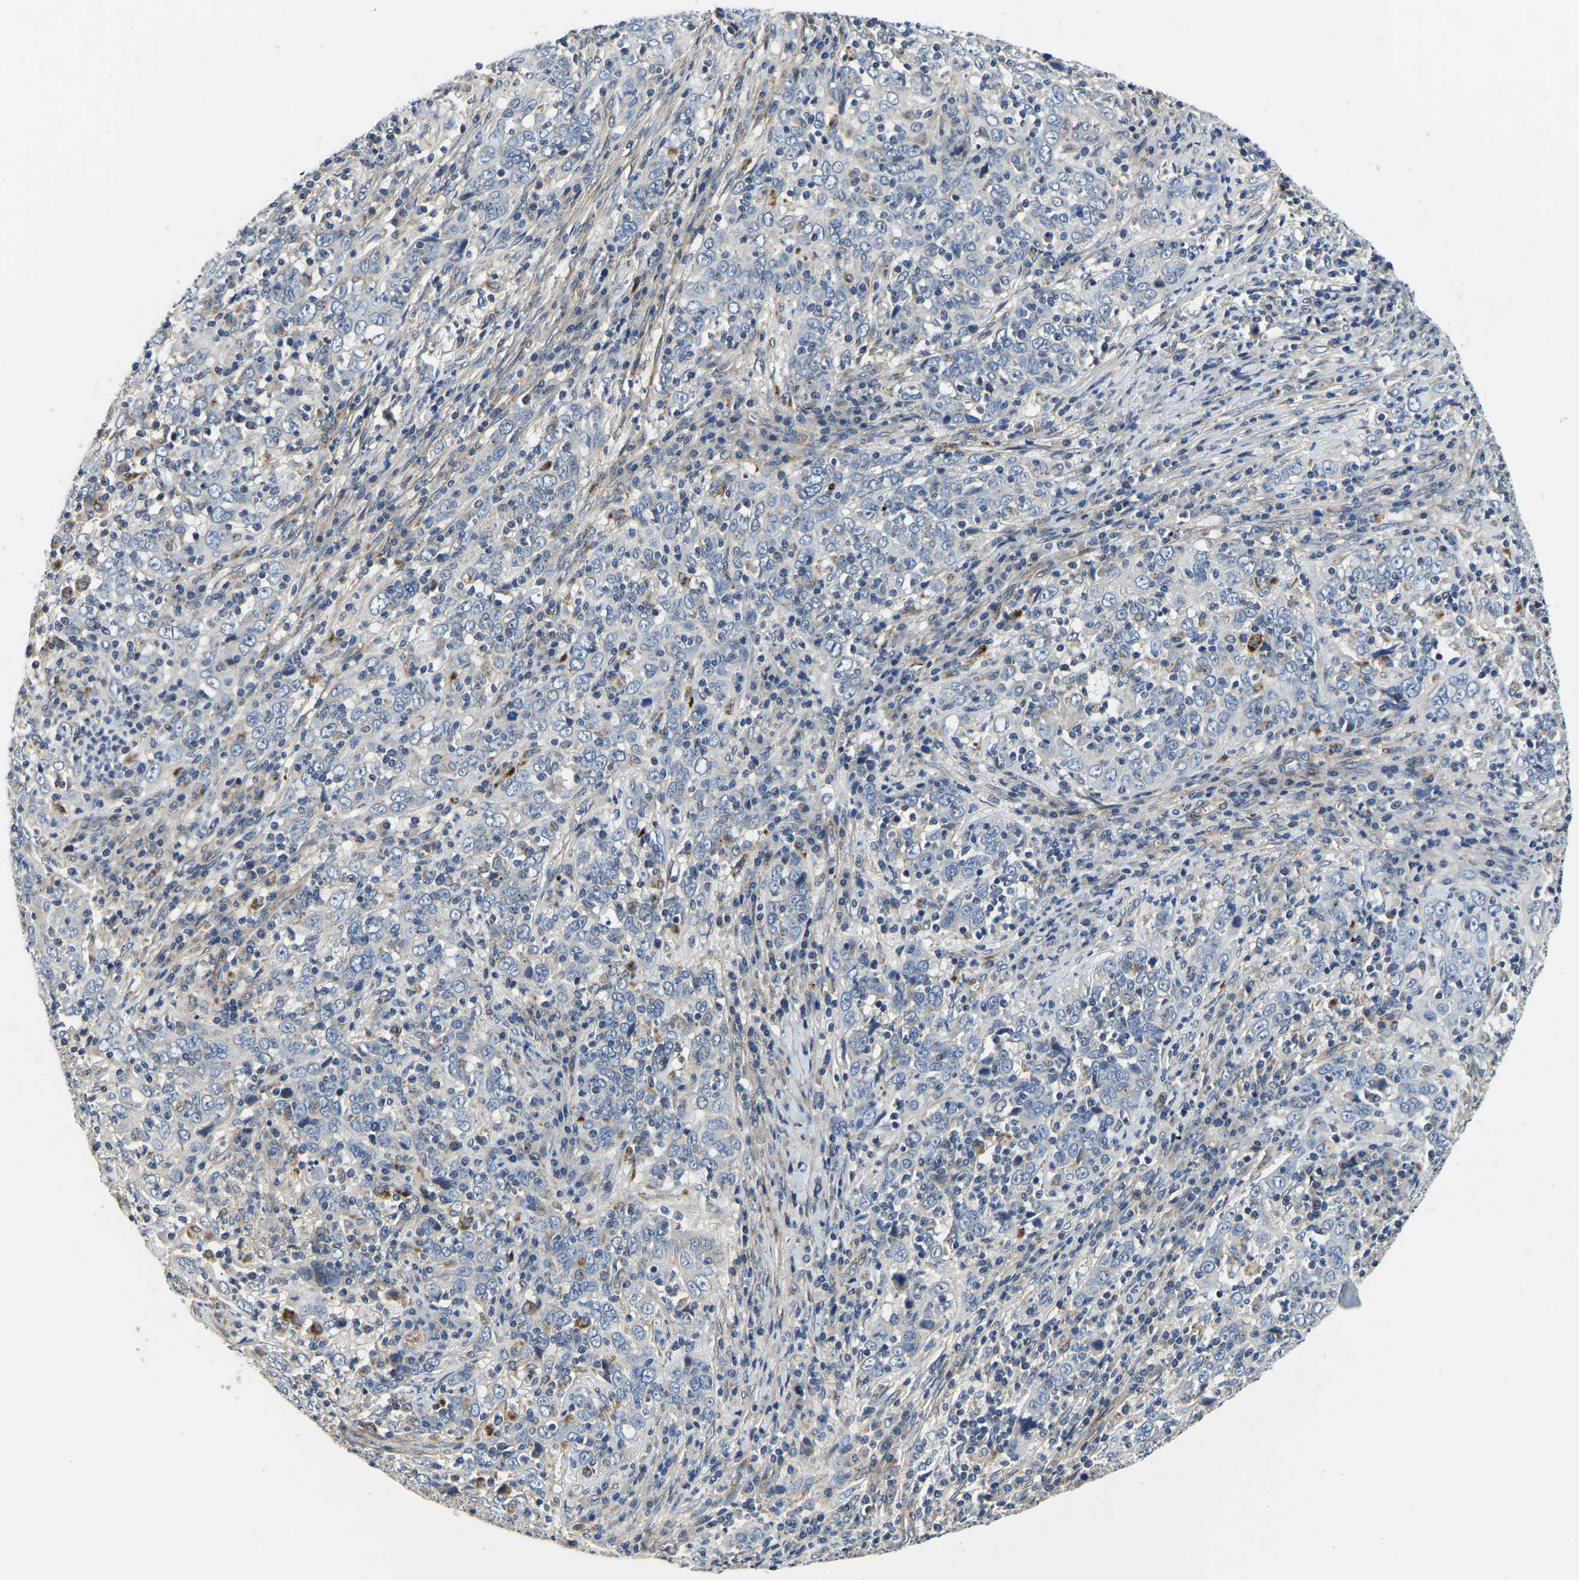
{"staining": {"intensity": "negative", "quantity": "none", "location": "none"}, "tissue": "cervical cancer", "cell_type": "Tumor cells", "image_type": "cancer", "snomed": [{"axis": "morphology", "description": "Squamous cell carcinoma, NOS"}, {"axis": "topography", "description": "Cervix"}], "caption": "DAB (3,3'-diaminobenzidine) immunohistochemical staining of human cervical squamous cell carcinoma displays no significant positivity in tumor cells.", "gene": "RNF39", "patient": {"sex": "female", "age": 46}}